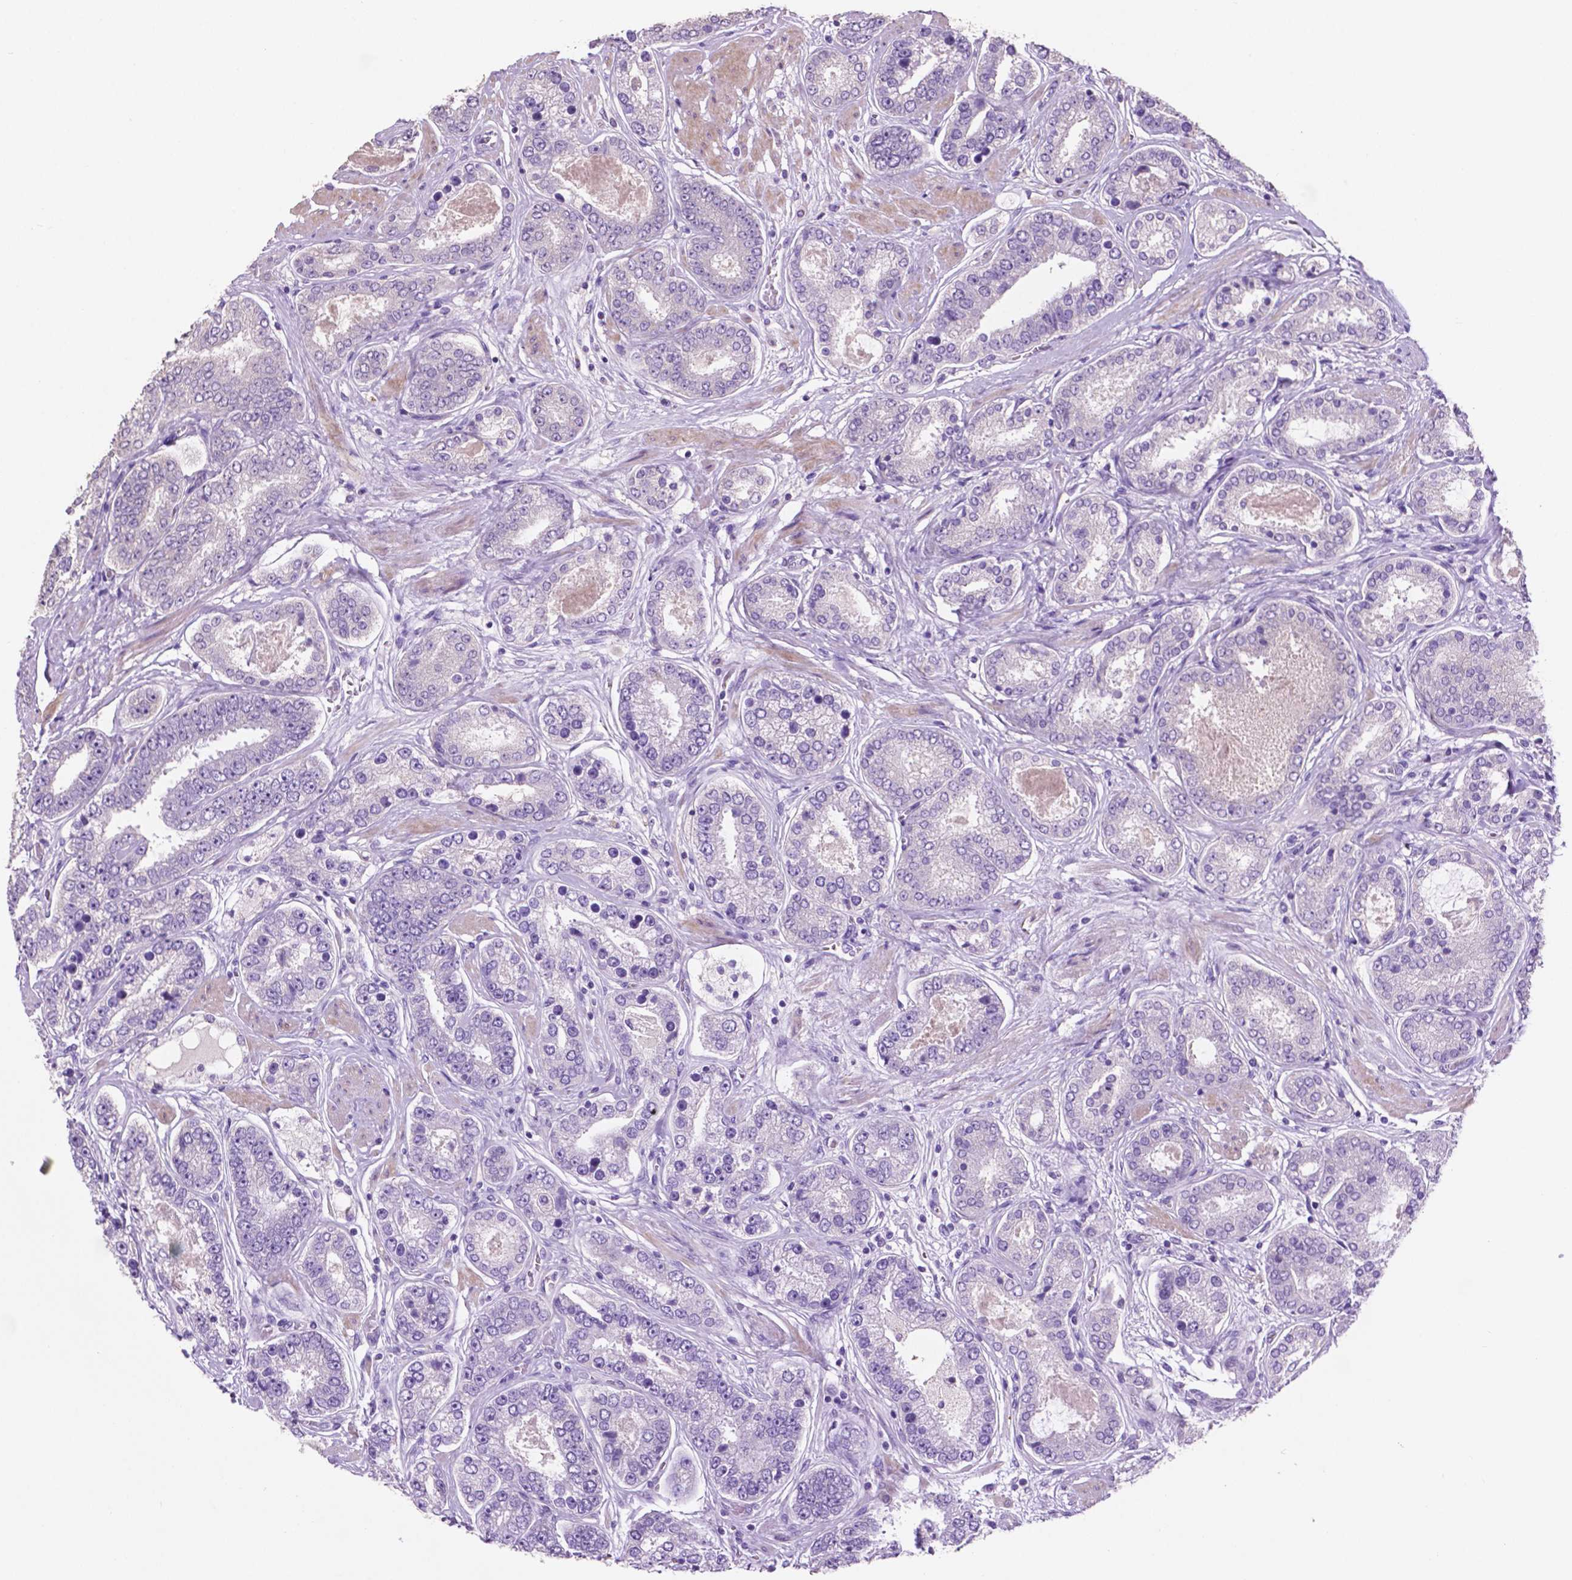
{"staining": {"intensity": "negative", "quantity": "none", "location": "none"}, "tissue": "prostate cancer", "cell_type": "Tumor cells", "image_type": "cancer", "snomed": [{"axis": "morphology", "description": "Adenocarcinoma, High grade"}, {"axis": "topography", "description": "Prostate"}], "caption": "Immunohistochemical staining of adenocarcinoma (high-grade) (prostate) displays no significant expression in tumor cells. The staining was performed using DAB to visualize the protein expression in brown, while the nuclei were stained in blue with hematoxylin (Magnification: 20x).", "gene": "CLDN17", "patient": {"sex": "male", "age": 63}}